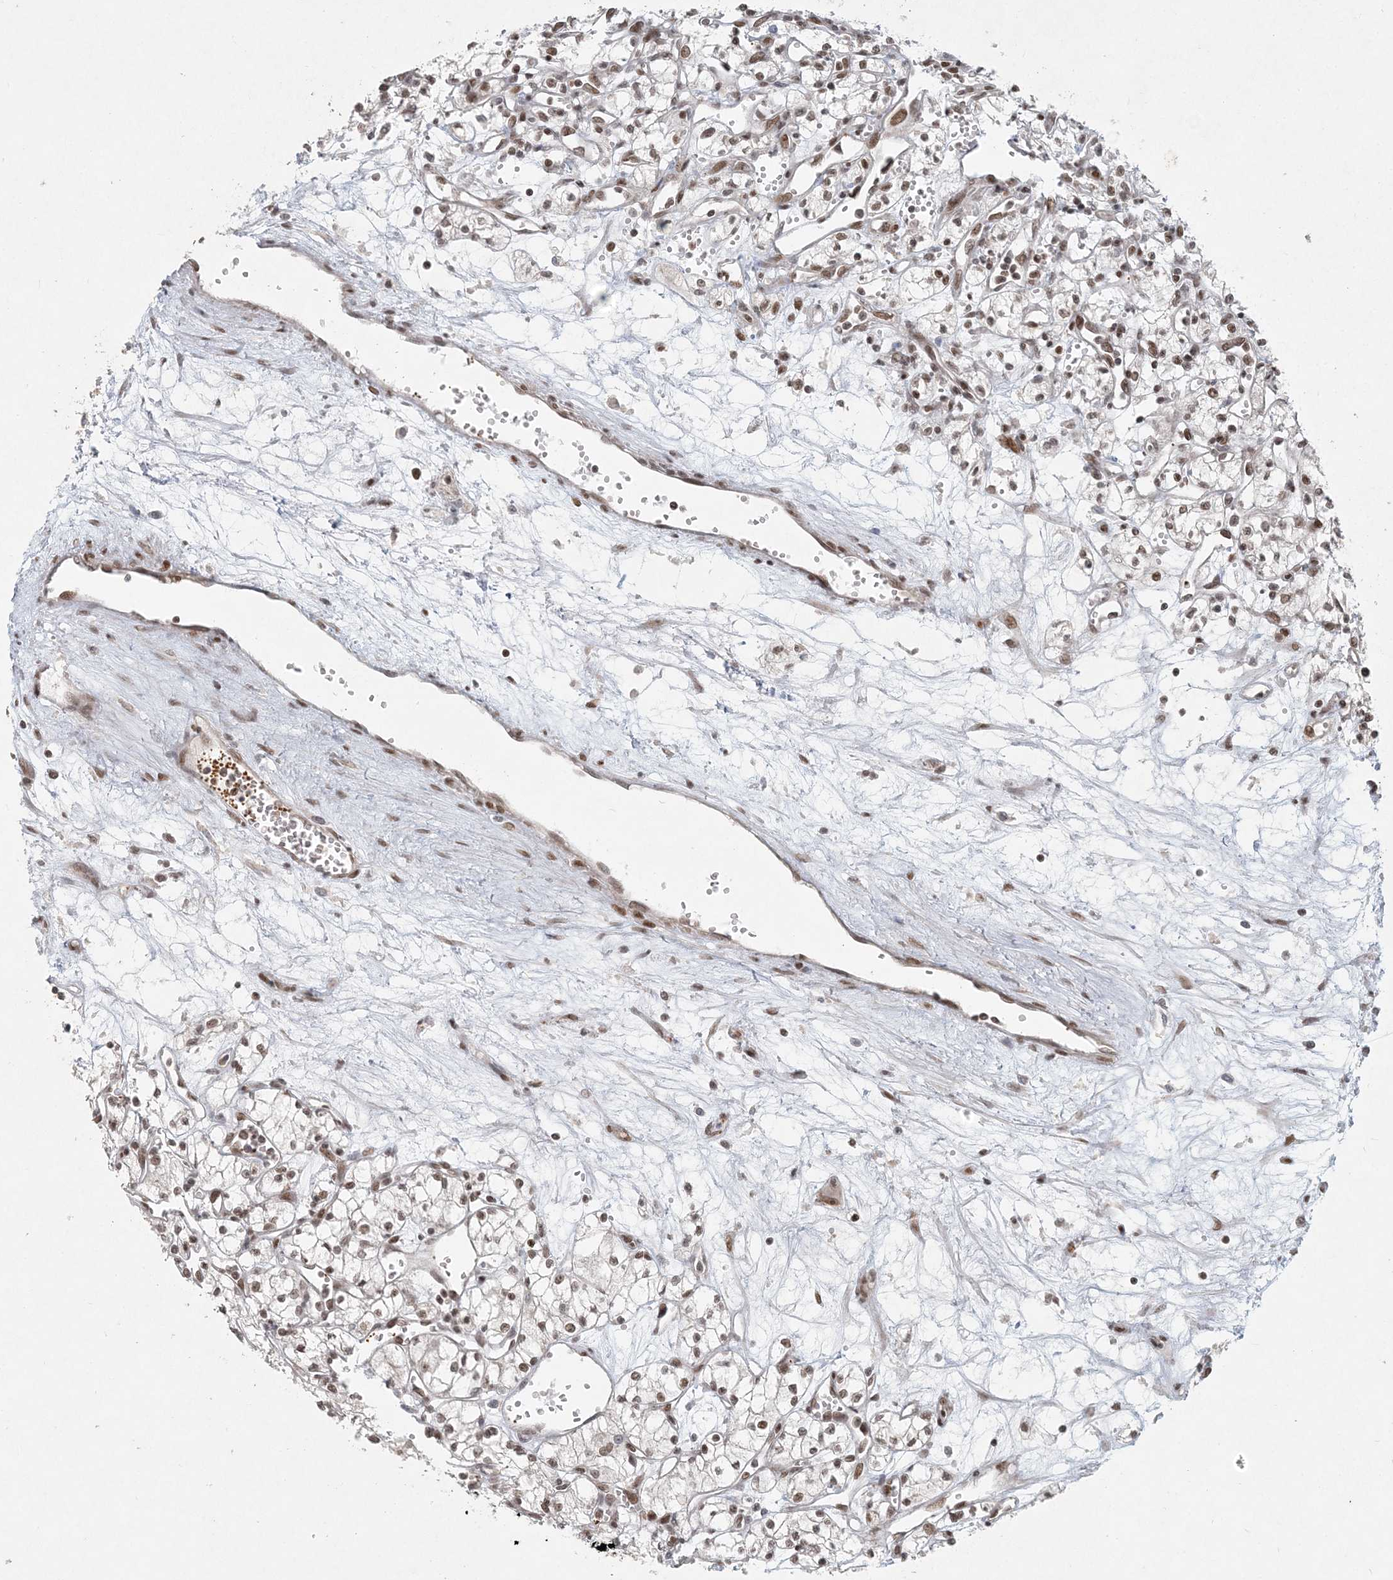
{"staining": {"intensity": "moderate", "quantity": ">75%", "location": "nuclear"}, "tissue": "renal cancer", "cell_type": "Tumor cells", "image_type": "cancer", "snomed": [{"axis": "morphology", "description": "Adenocarcinoma, NOS"}, {"axis": "topography", "description": "Kidney"}], "caption": "An IHC histopathology image of neoplastic tissue is shown. Protein staining in brown labels moderate nuclear positivity in renal cancer within tumor cells.", "gene": "BAZ1B", "patient": {"sex": "male", "age": 59}}